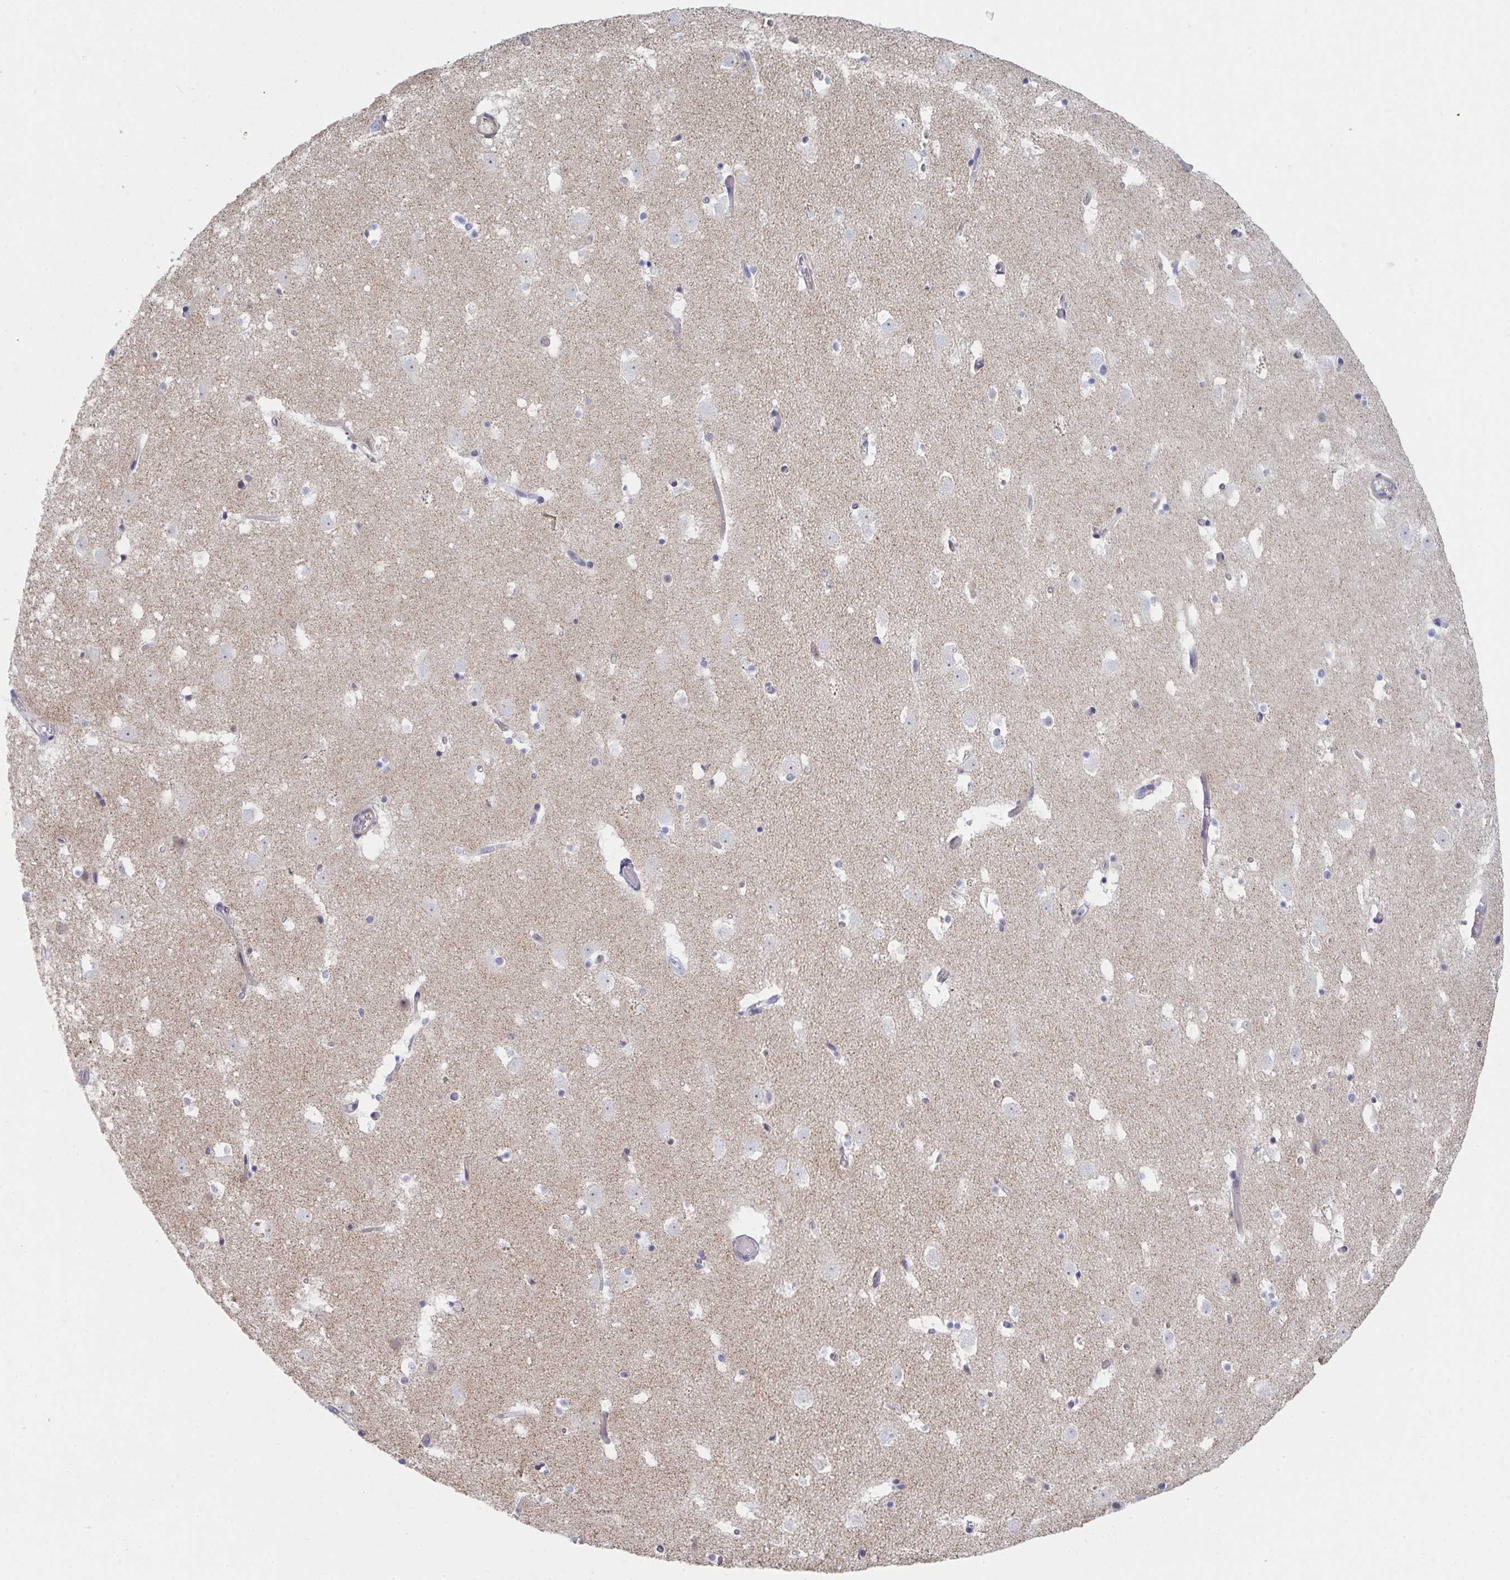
{"staining": {"intensity": "negative", "quantity": "none", "location": "none"}, "tissue": "caudate", "cell_type": "Glial cells", "image_type": "normal", "snomed": [{"axis": "morphology", "description": "Normal tissue, NOS"}, {"axis": "topography", "description": "Lateral ventricle wall"}], "caption": "Benign caudate was stained to show a protein in brown. There is no significant expression in glial cells.", "gene": "CENPT", "patient": {"sex": "male", "age": 37}}